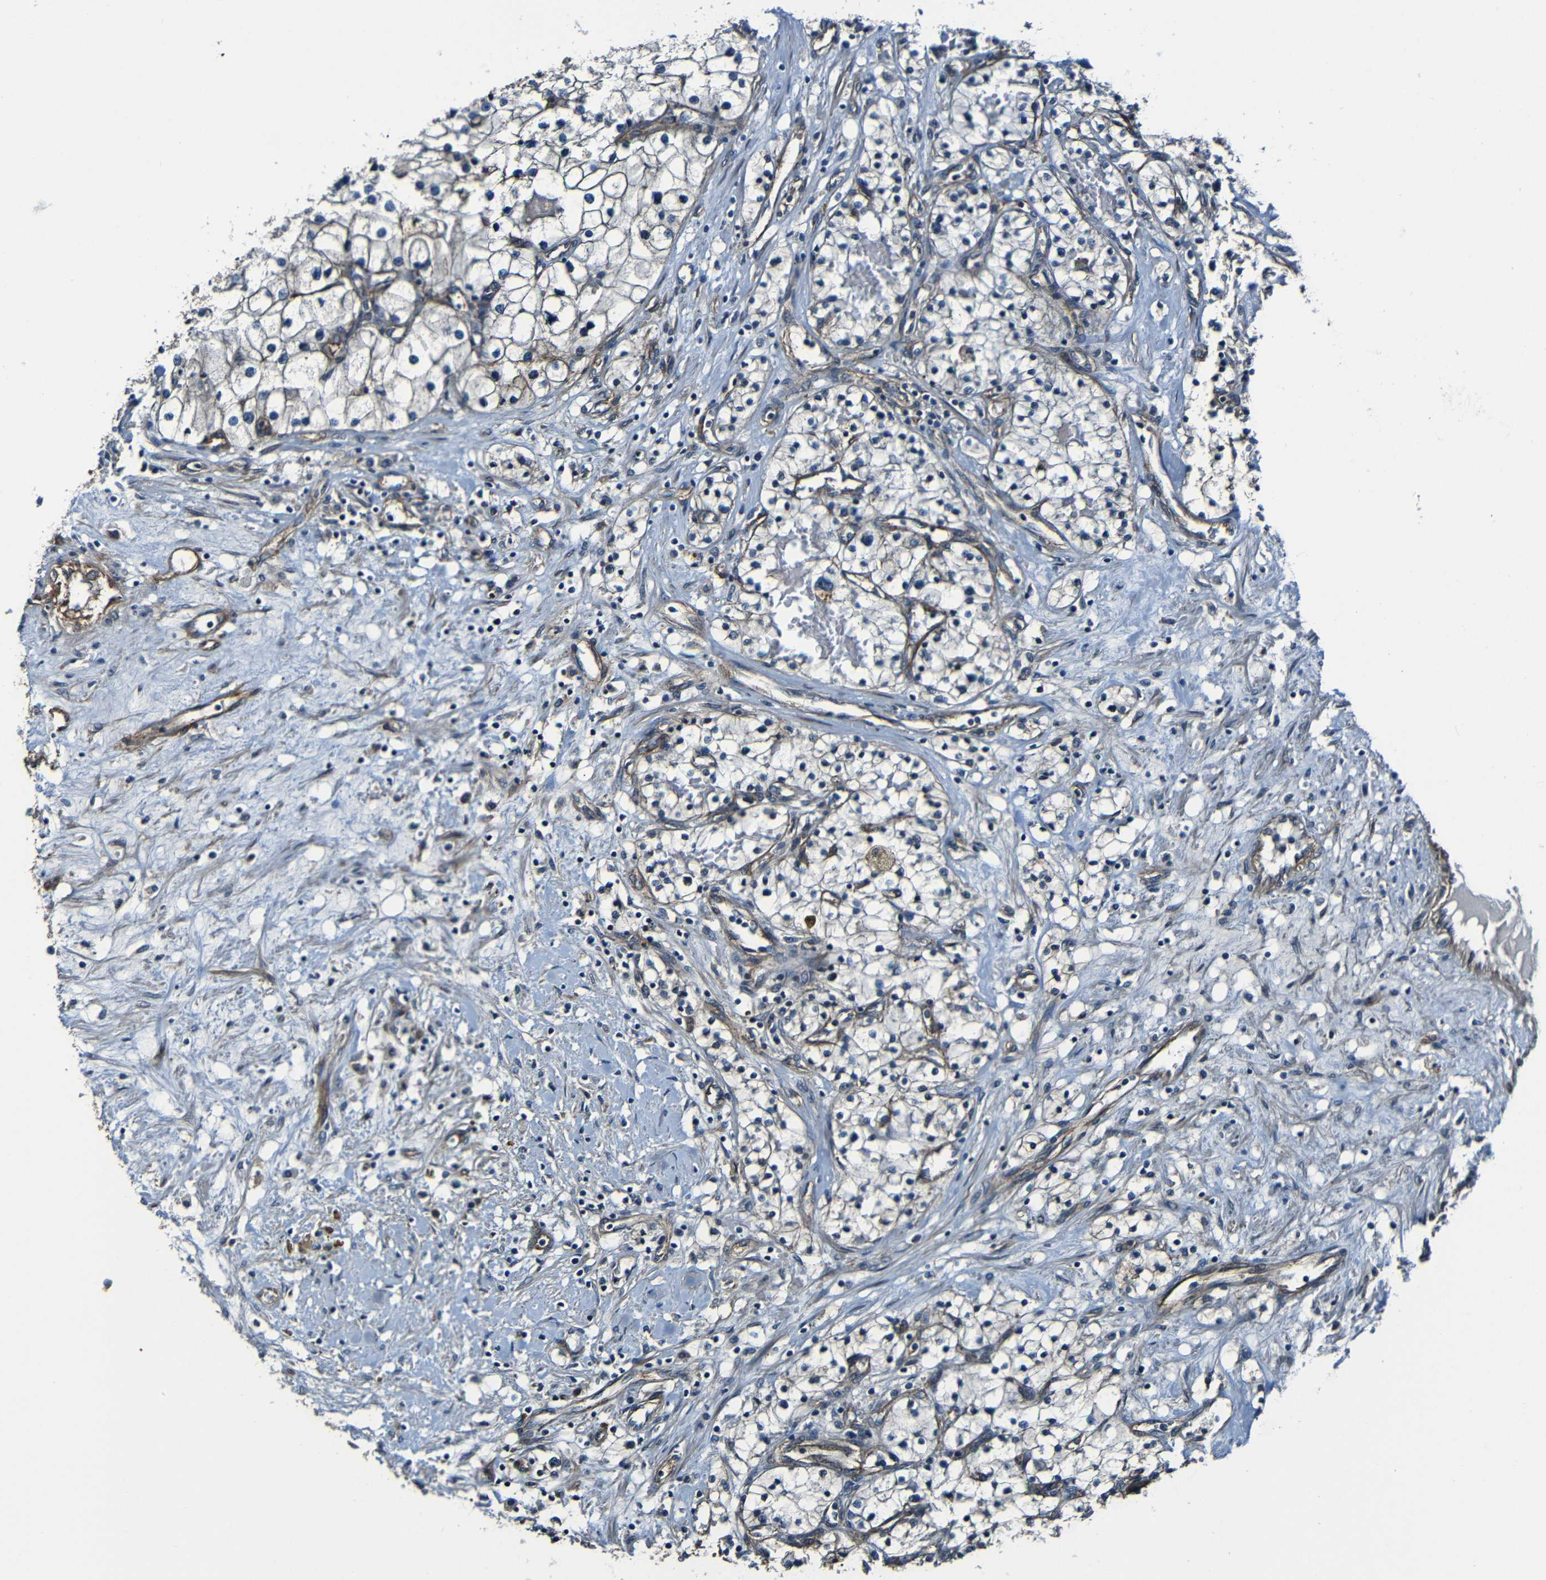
{"staining": {"intensity": "negative", "quantity": "none", "location": "none"}, "tissue": "renal cancer", "cell_type": "Tumor cells", "image_type": "cancer", "snomed": [{"axis": "morphology", "description": "Adenocarcinoma, NOS"}, {"axis": "topography", "description": "Kidney"}], "caption": "High magnification brightfield microscopy of renal cancer (adenocarcinoma) stained with DAB (3,3'-diaminobenzidine) (brown) and counterstained with hematoxylin (blue): tumor cells show no significant expression.", "gene": "LGR5", "patient": {"sex": "male", "age": 68}}